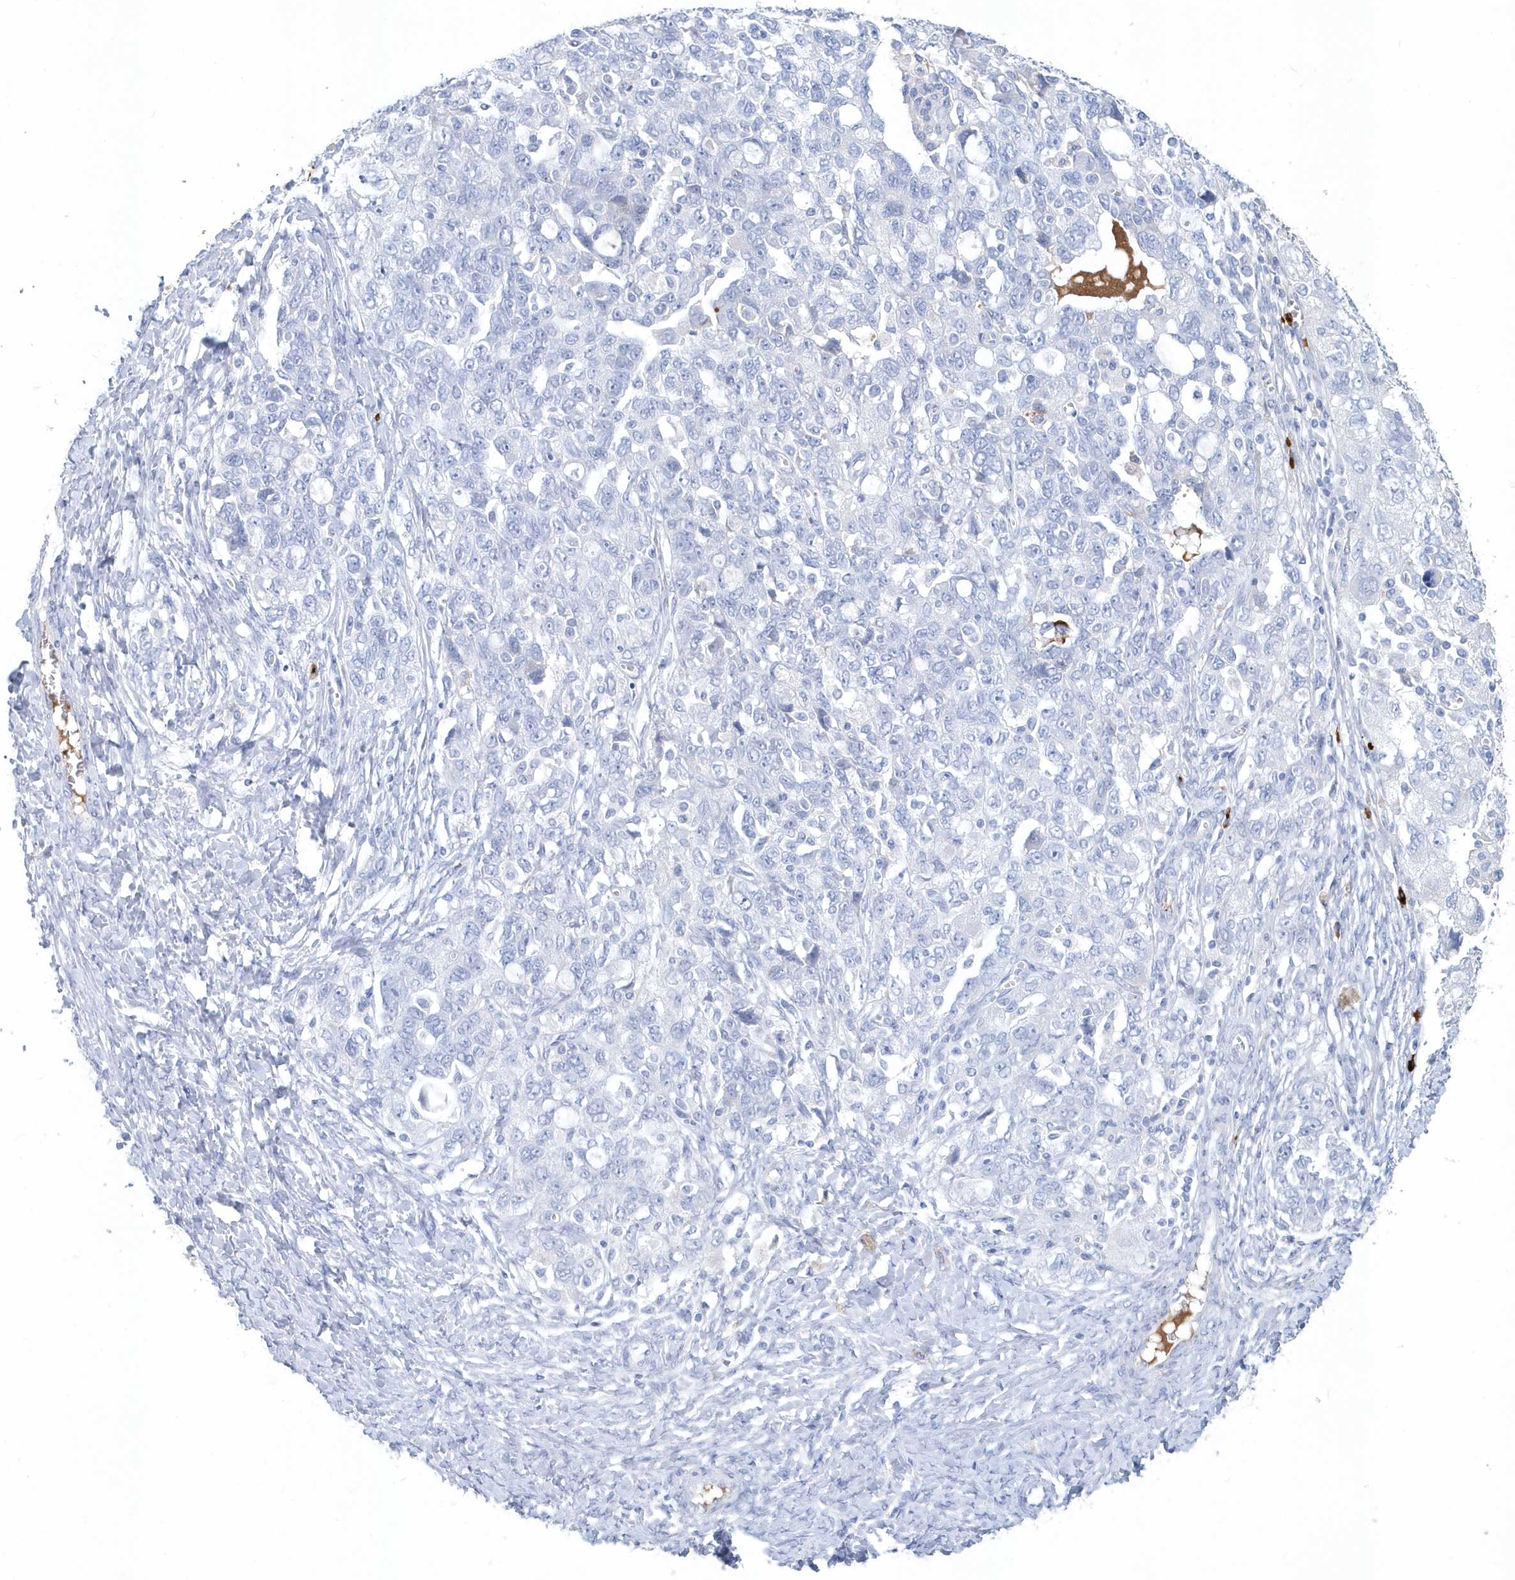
{"staining": {"intensity": "negative", "quantity": "none", "location": "none"}, "tissue": "ovarian cancer", "cell_type": "Tumor cells", "image_type": "cancer", "snomed": [{"axis": "morphology", "description": "Carcinoma, NOS"}, {"axis": "morphology", "description": "Cystadenocarcinoma, serous, NOS"}, {"axis": "topography", "description": "Ovary"}], "caption": "The image displays no significant expression in tumor cells of ovarian cancer.", "gene": "JCHAIN", "patient": {"sex": "female", "age": 69}}